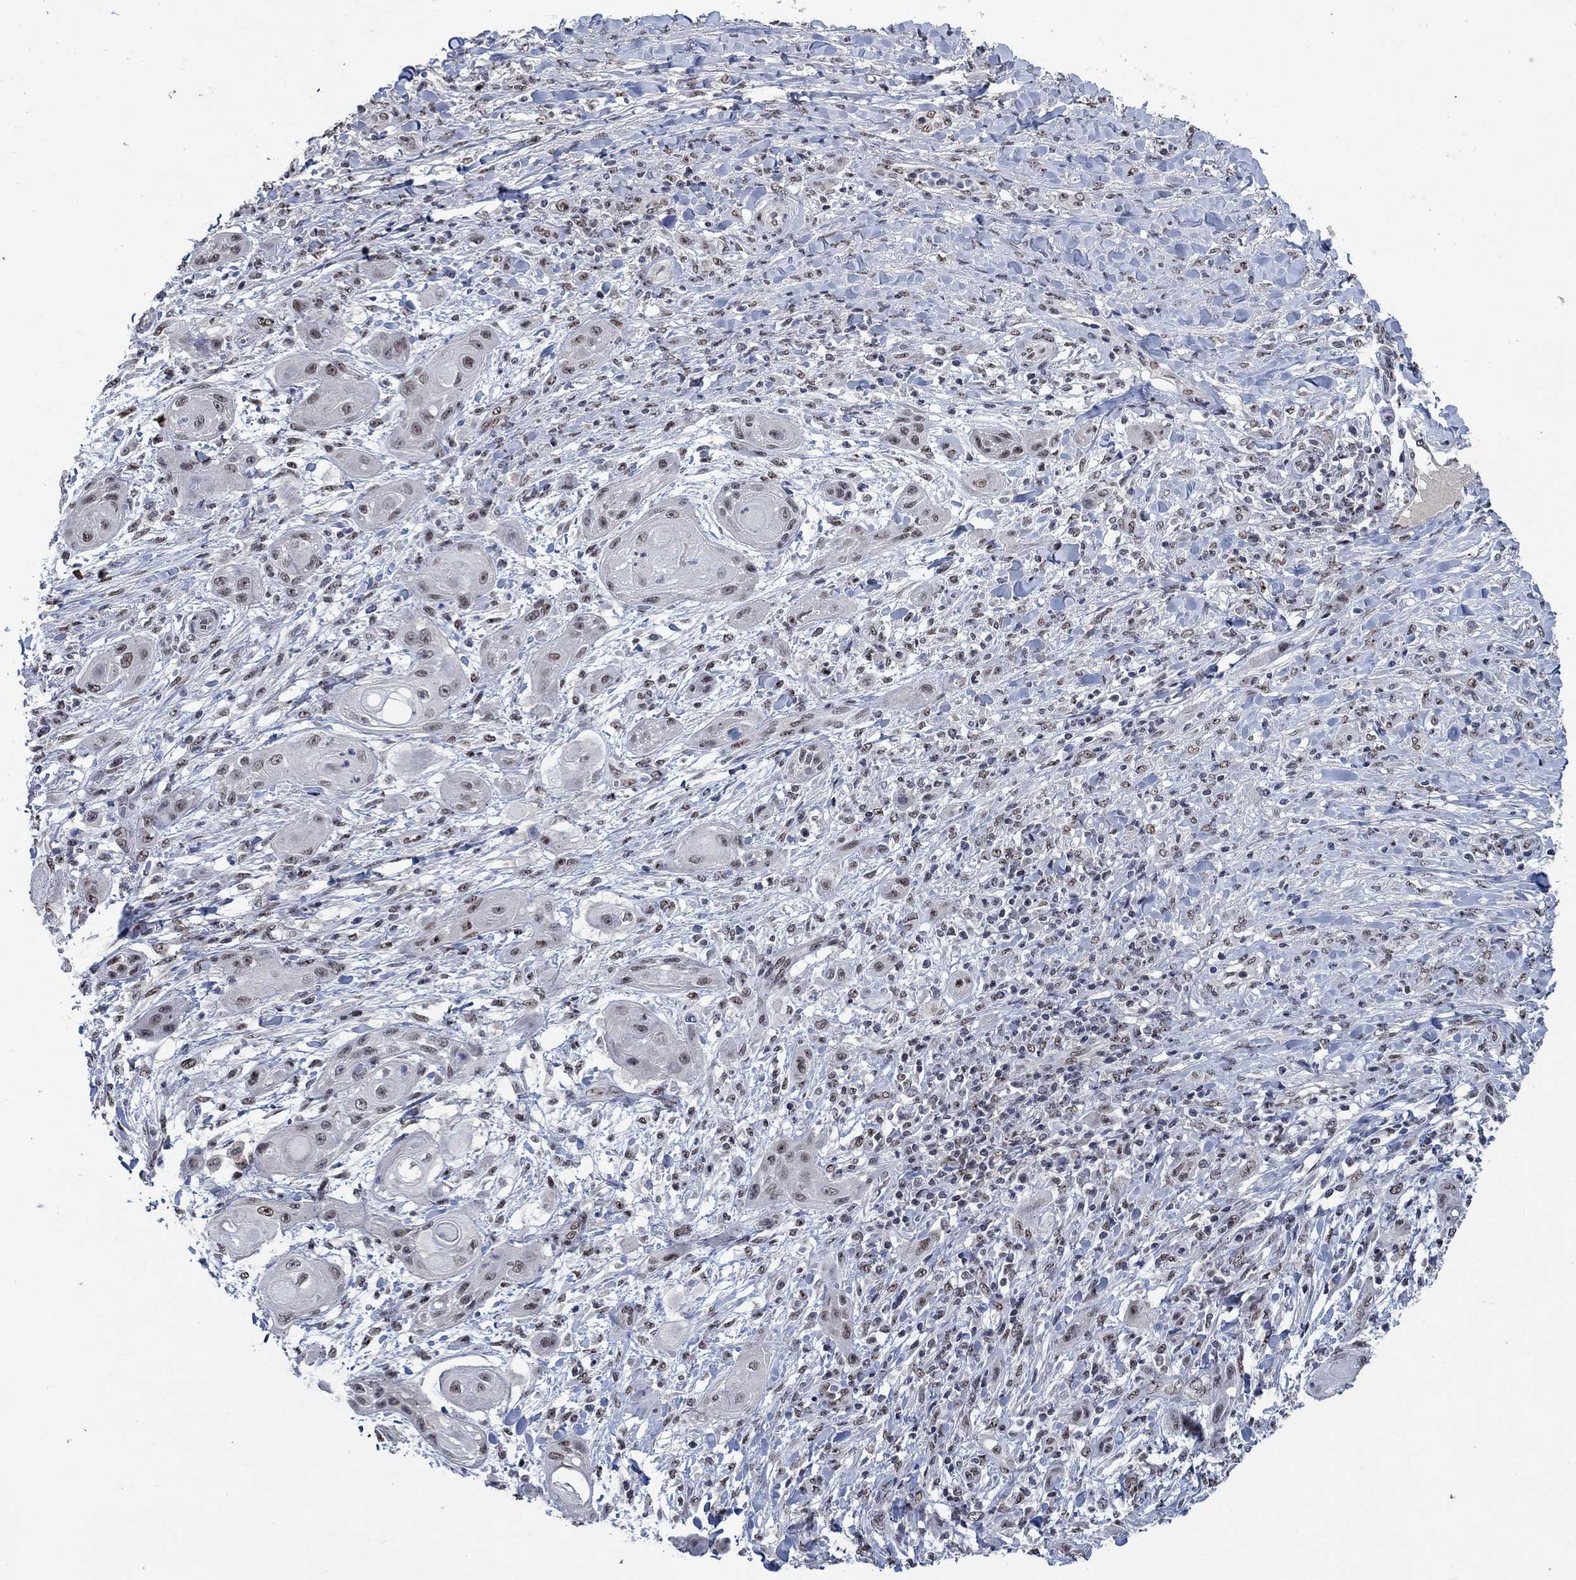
{"staining": {"intensity": "moderate", "quantity": "25%-75%", "location": "nuclear"}, "tissue": "skin cancer", "cell_type": "Tumor cells", "image_type": "cancer", "snomed": [{"axis": "morphology", "description": "Squamous cell carcinoma, NOS"}, {"axis": "topography", "description": "Skin"}], "caption": "The immunohistochemical stain shows moderate nuclear expression in tumor cells of squamous cell carcinoma (skin) tissue. (DAB (3,3'-diaminobenzidine) IHC with brightfield microscopy, high magnification).", "gene": "HTN1", "patient": {"sex": "male", "age": 62}}